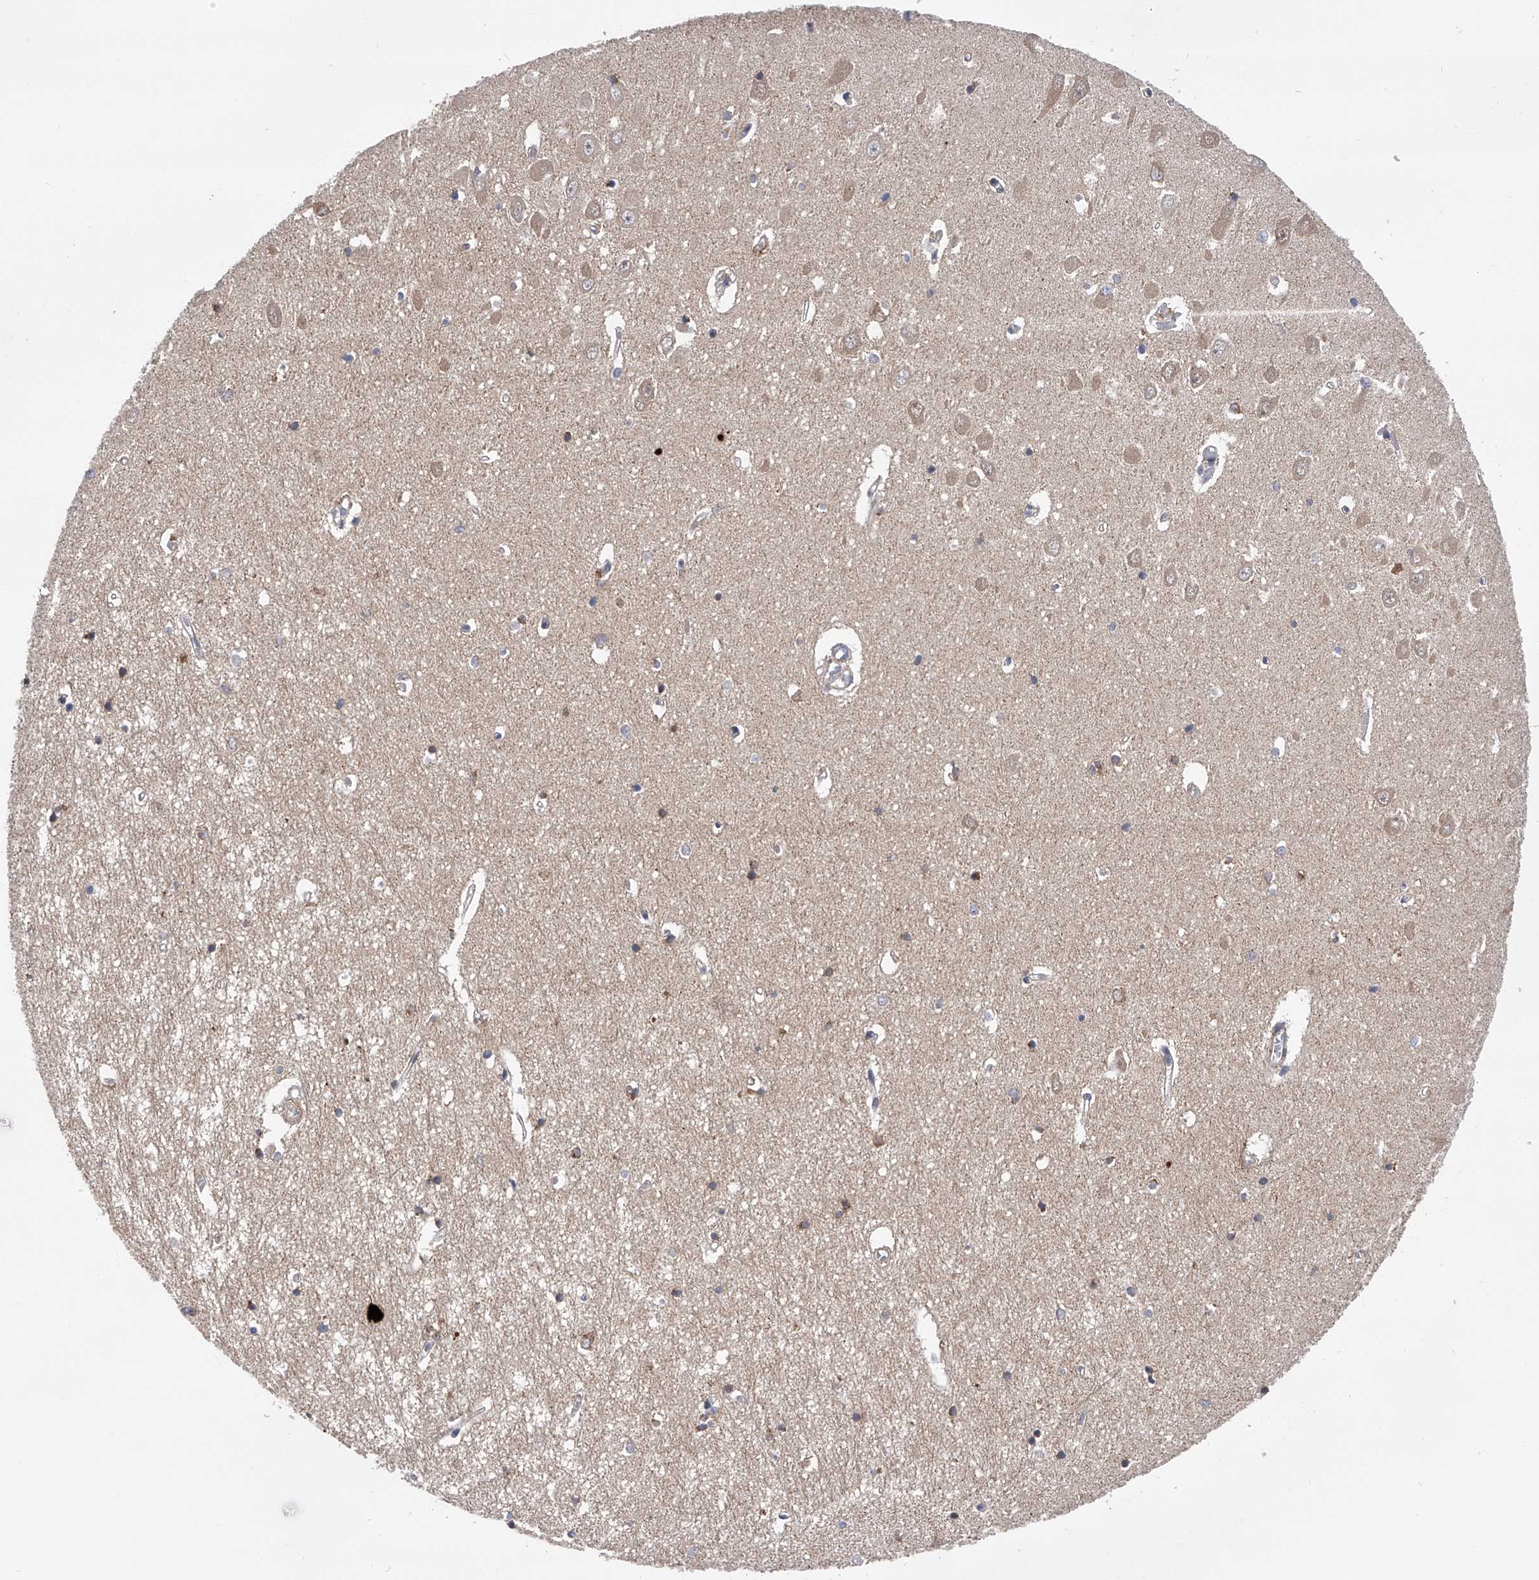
{"staining": {"intensity": "moderate", "quantity": "<25%", "location": "cytoplasmic/membranous"}, "tissue": "hippocampus", "cell_type": "Glial cells", "image_type": "normal", "snomed": [{"axis": "morphology", "description": "Normal tissue, NOS"}, {"axis": "topography", "description": "Hippocampus"}], "caption": "A micrograph showing moderate cytoplasmic/membranous positivity in approximately <25% of glial cells in unremarkable hippocampus, as visualized by brown immunohistochemical staining.", "gene": "SPOCK1", "patient": {"sex": "male", "age": 70}}